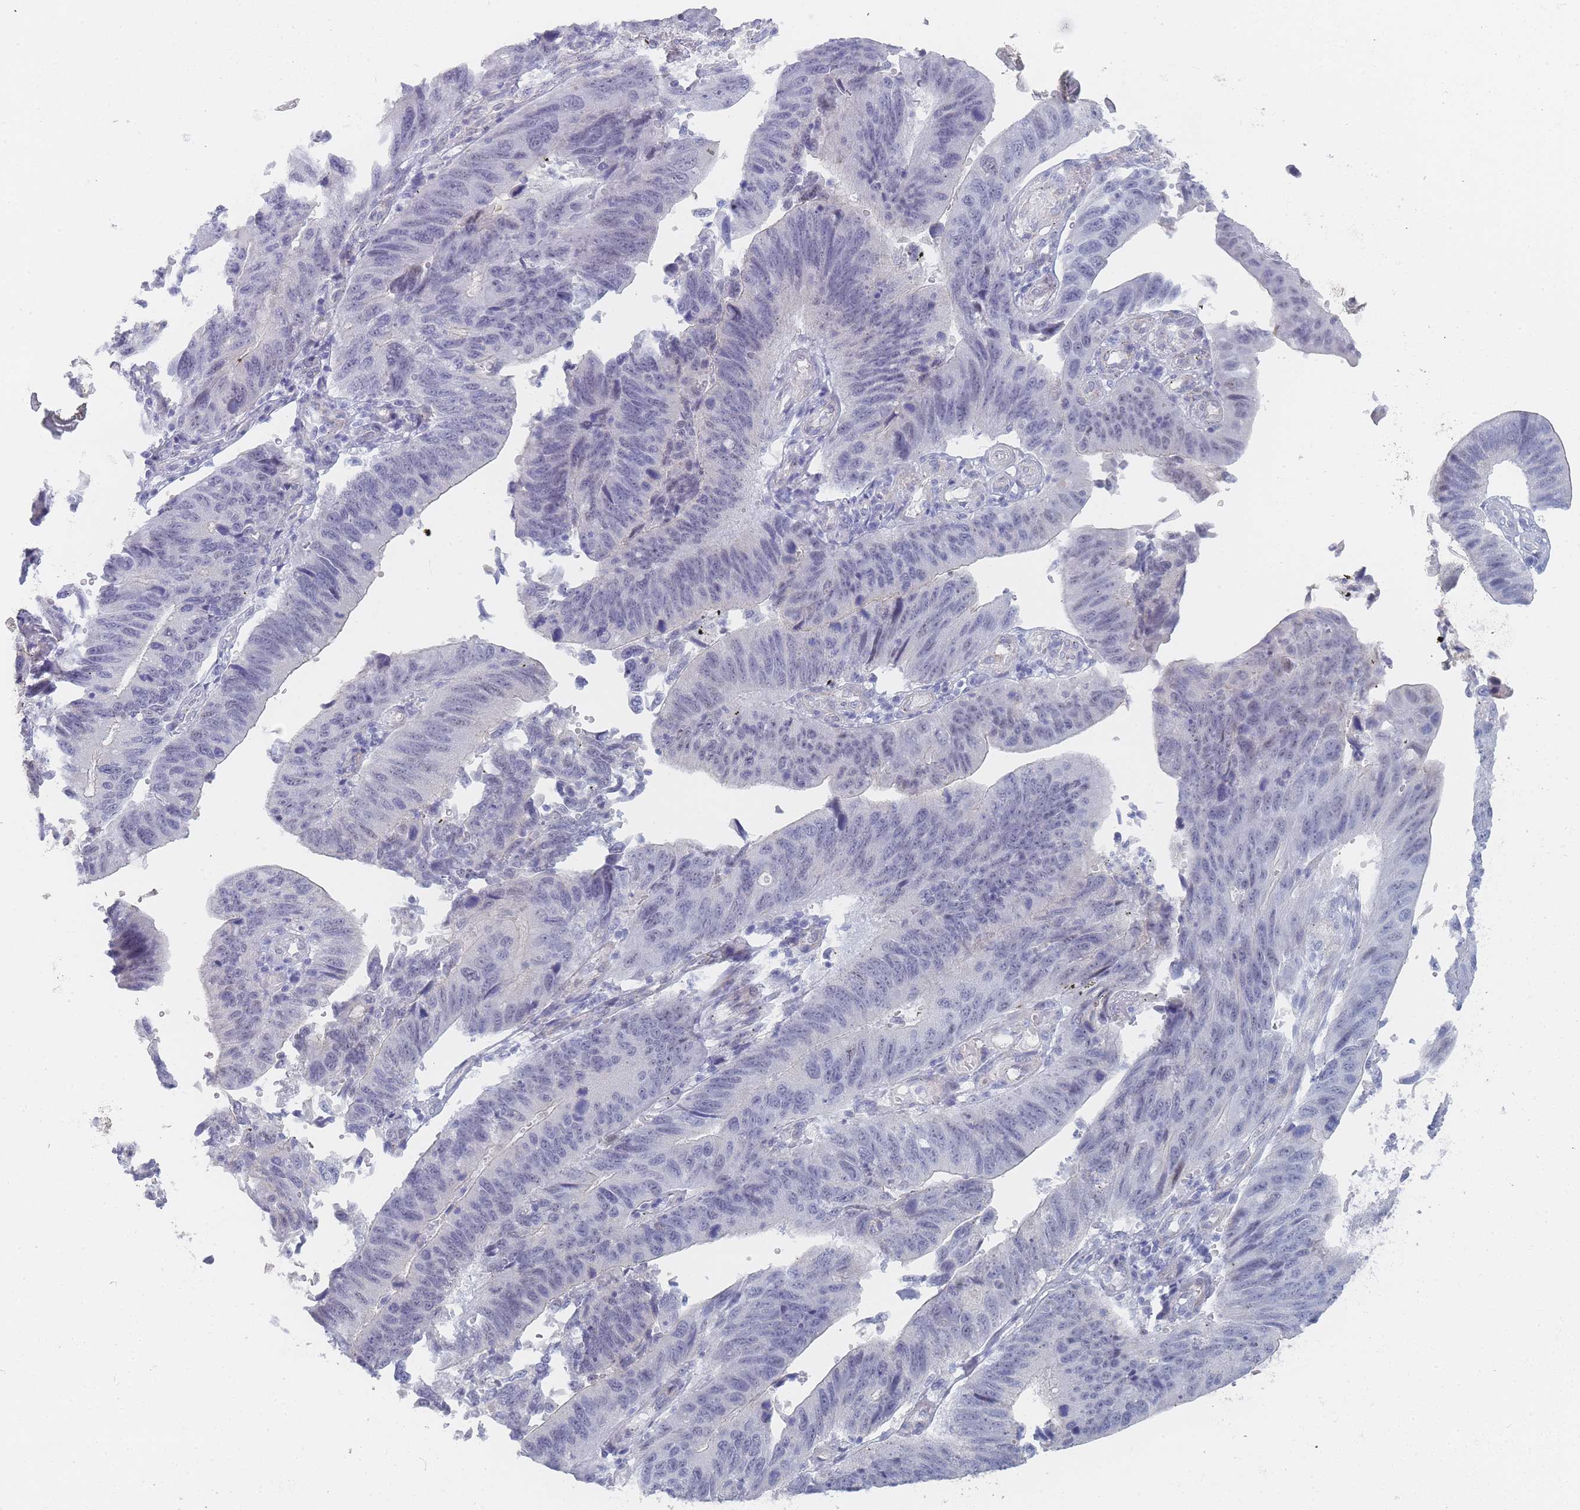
{"staining": {"intensity": "negative", "quantity": "none", "location": "none"}, "tissue": "stomach cancer", "cell_type": "Tumor cells", "image_type": "cancer", "snomed": [{"axis": "morphology", "description": "Adenocarcinoma, NOS"}, {"axis": "topography", "description": "Stomach"}], "caption": "This is a micrograph of immunohistochemistry staining of stomach adenocarcinoma, which shows no positivity in tumor cells.", "gene": "IMPG1", "patient": {"sex": "male", "age": 59}}